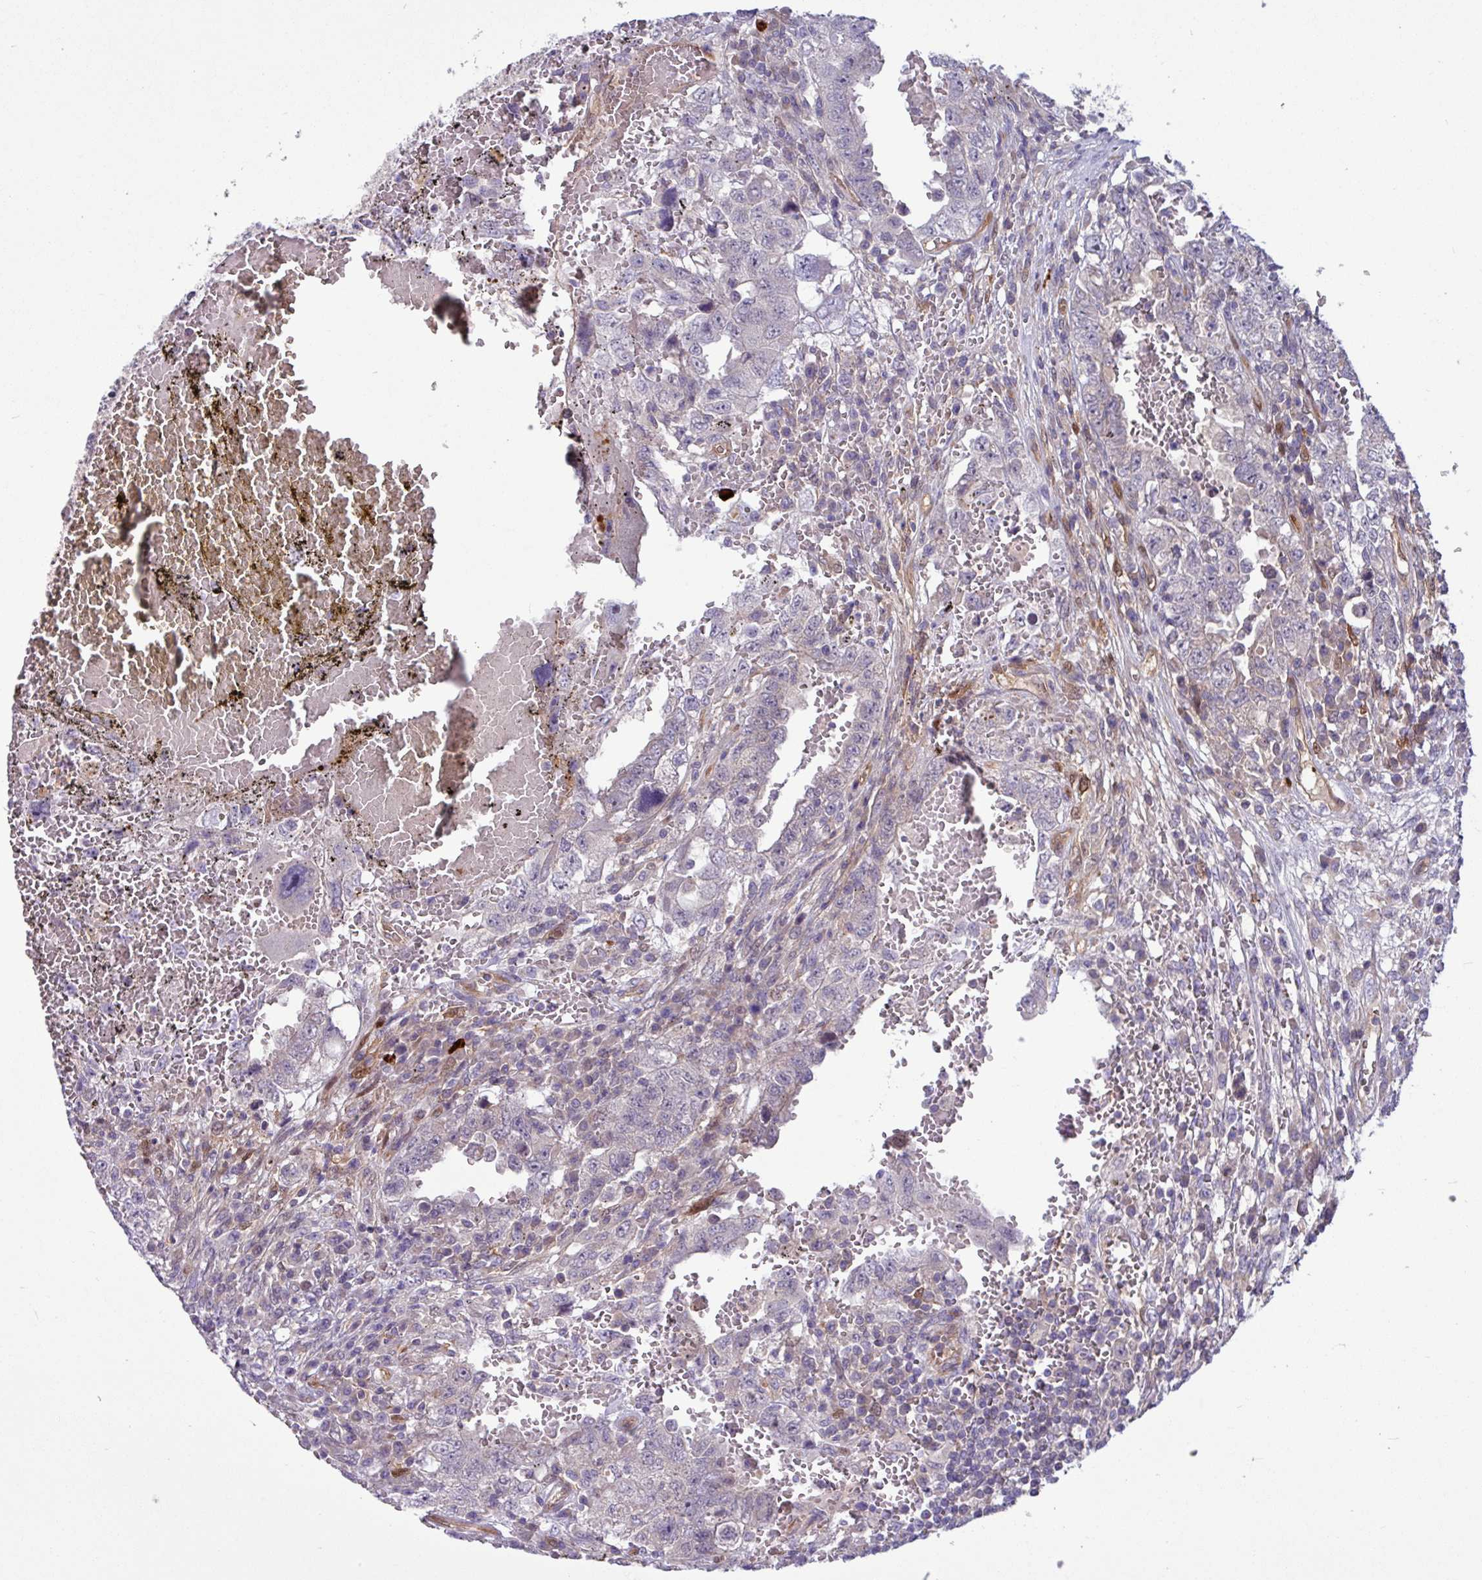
{"staining": {"intensity": "negative", "quantity": "none", "location": "none"}, "tissue": "testis cancer", "cell_type": "Tumor cells", "image_type": "cancer", "snomed": [{"axis": "morphology", "description": "Carcinoma, Embryonal, NOS"}, {"axis": "topography", "description": "Testis"}], "caption": "This micrograph is of testis cancer (embryonal carcinoma) stained with IHC to label a protein in brown with the nuclei are counter-stained blue. There is no positivity in tumor cells. The staining is performed using DAB (3,3'-diaminobenzidine) brown chromogen with nuclei counter-stained in using hematoxylin.", "gene": "B4GALNT4", "patient": {"sex": "male", "age": 26}}